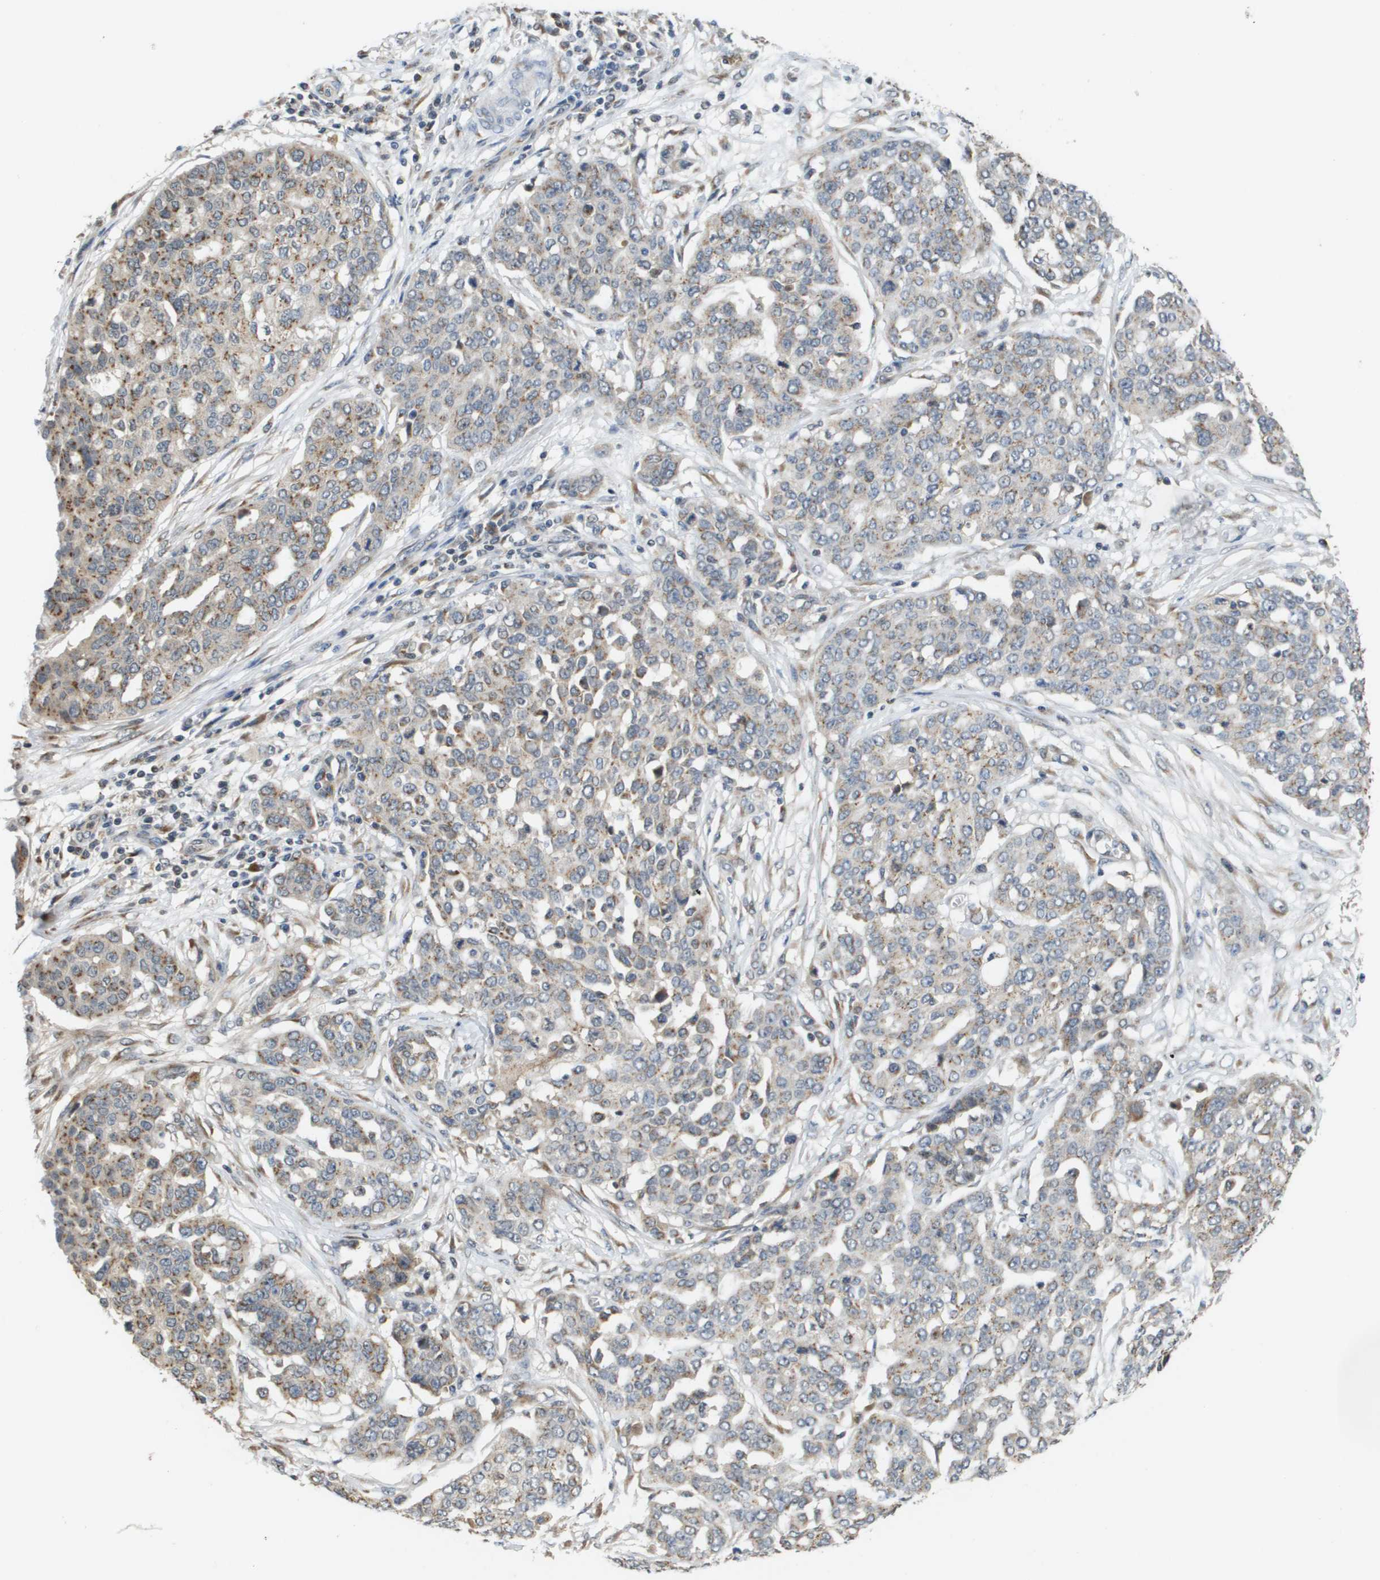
{"staining": {"intensity": "moderate", "quantity": "25%-75%", "location": "cytoplasmic/membranous"}, "tissue": "ovarian cancer", "cell_type": "Tumor cells", "image_type": "cancer", "snomed": [{"axis": "morphology", "description": "Cystadenocarcinoma, serous, NOS"}, {"axis": "topography", "description": "Soft tissue"}, {"axis": "topography", "description": "Ovary"}], "caption": "A histopathology image of human ovarian serous cystadenocarcinoma stained for a protein reveals moderate cytoplasmic/membranous brown staining in tumor cells.", "gene": "PCK1", "patient": {"sex": "female", "age": 57}}